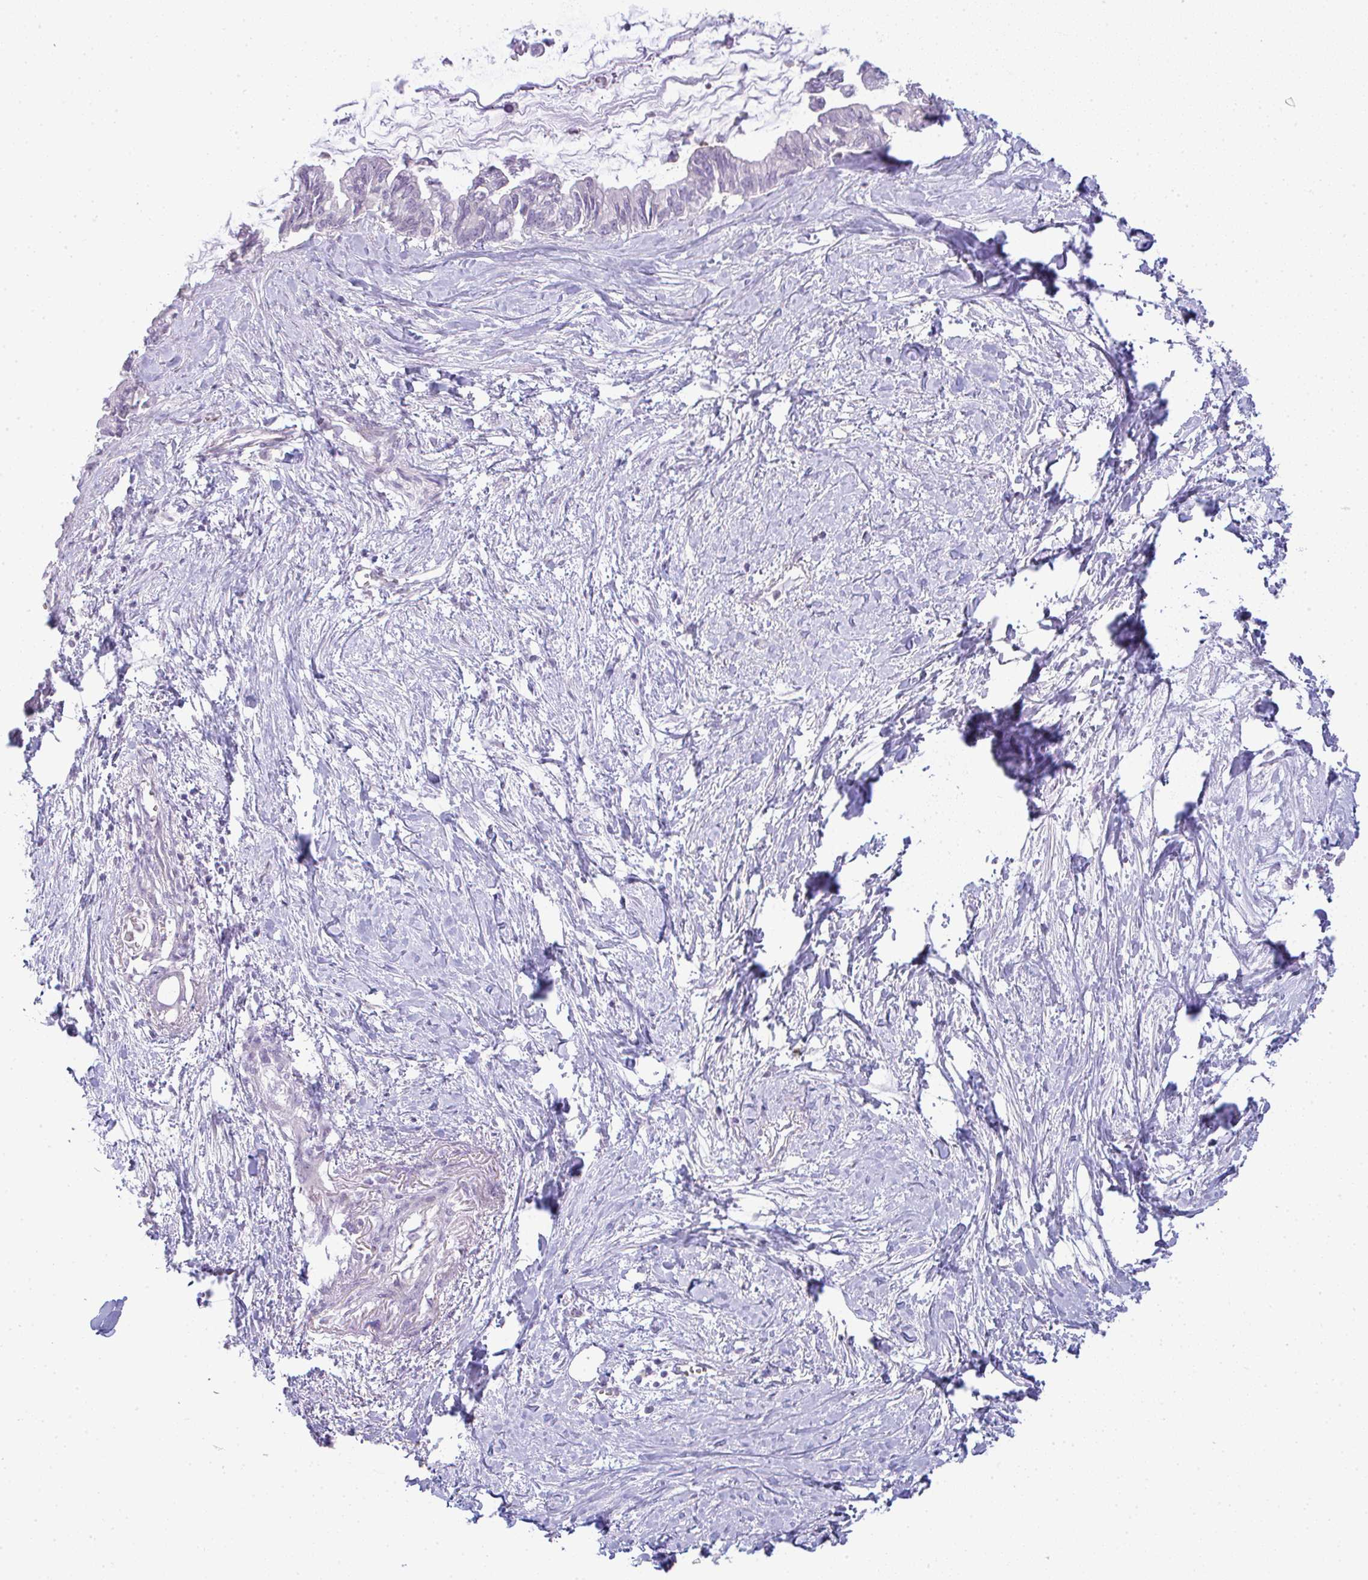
{"staining": {"intensity": "negative", "quantity": "none", "location": "none"}, "tissue": "pancreatic cancer", "cell_type": "Tumor cells", "image_type": "cancer", "snomed": [{"axis": "morphology", "description": "Adenocarcinoma, NOS"}, {"axis": "topography", "description": "Pancreas"}], "caption": "Tumor cells show no significant positivity in pancreatic adenocarcinoma.", "gene": "CSE1L", "patient": {"sex": "male", "age": 61}}